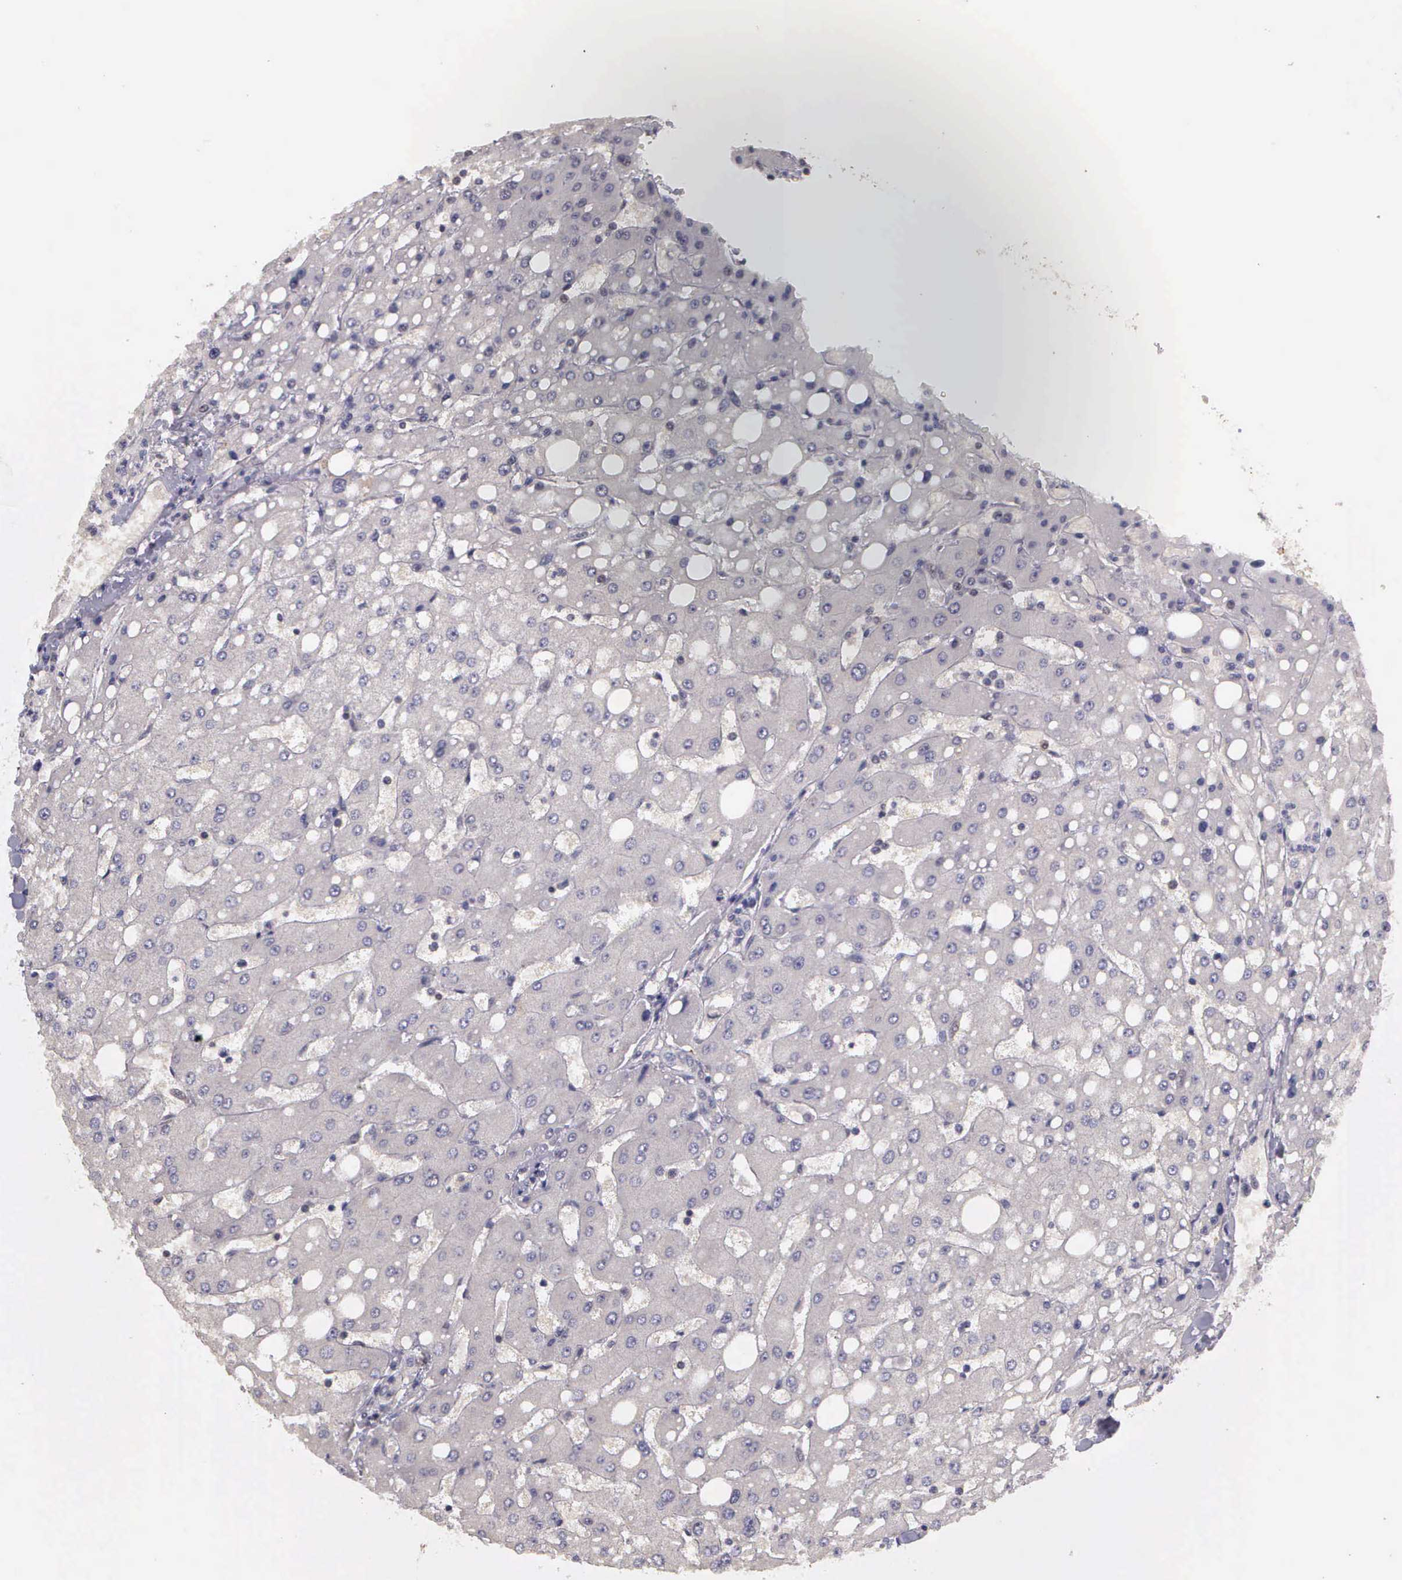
{"staining": {"intensity": "negative", "quantity": "none", "location": "none"}, "tissue": "liver", "cell_type": "Hepatocytes", "image_type": "normal", "snomed": [{"axis": "morphology", "description": "Normal tissue, NOS"}, {"axis": "topography", "description": "Liver"}], "caption": "The micrograph exhibits no significant positivity in hepatocytes of liver.", "gene": "ARMCX5", "patient": {"sex": "male", "age": 49}}